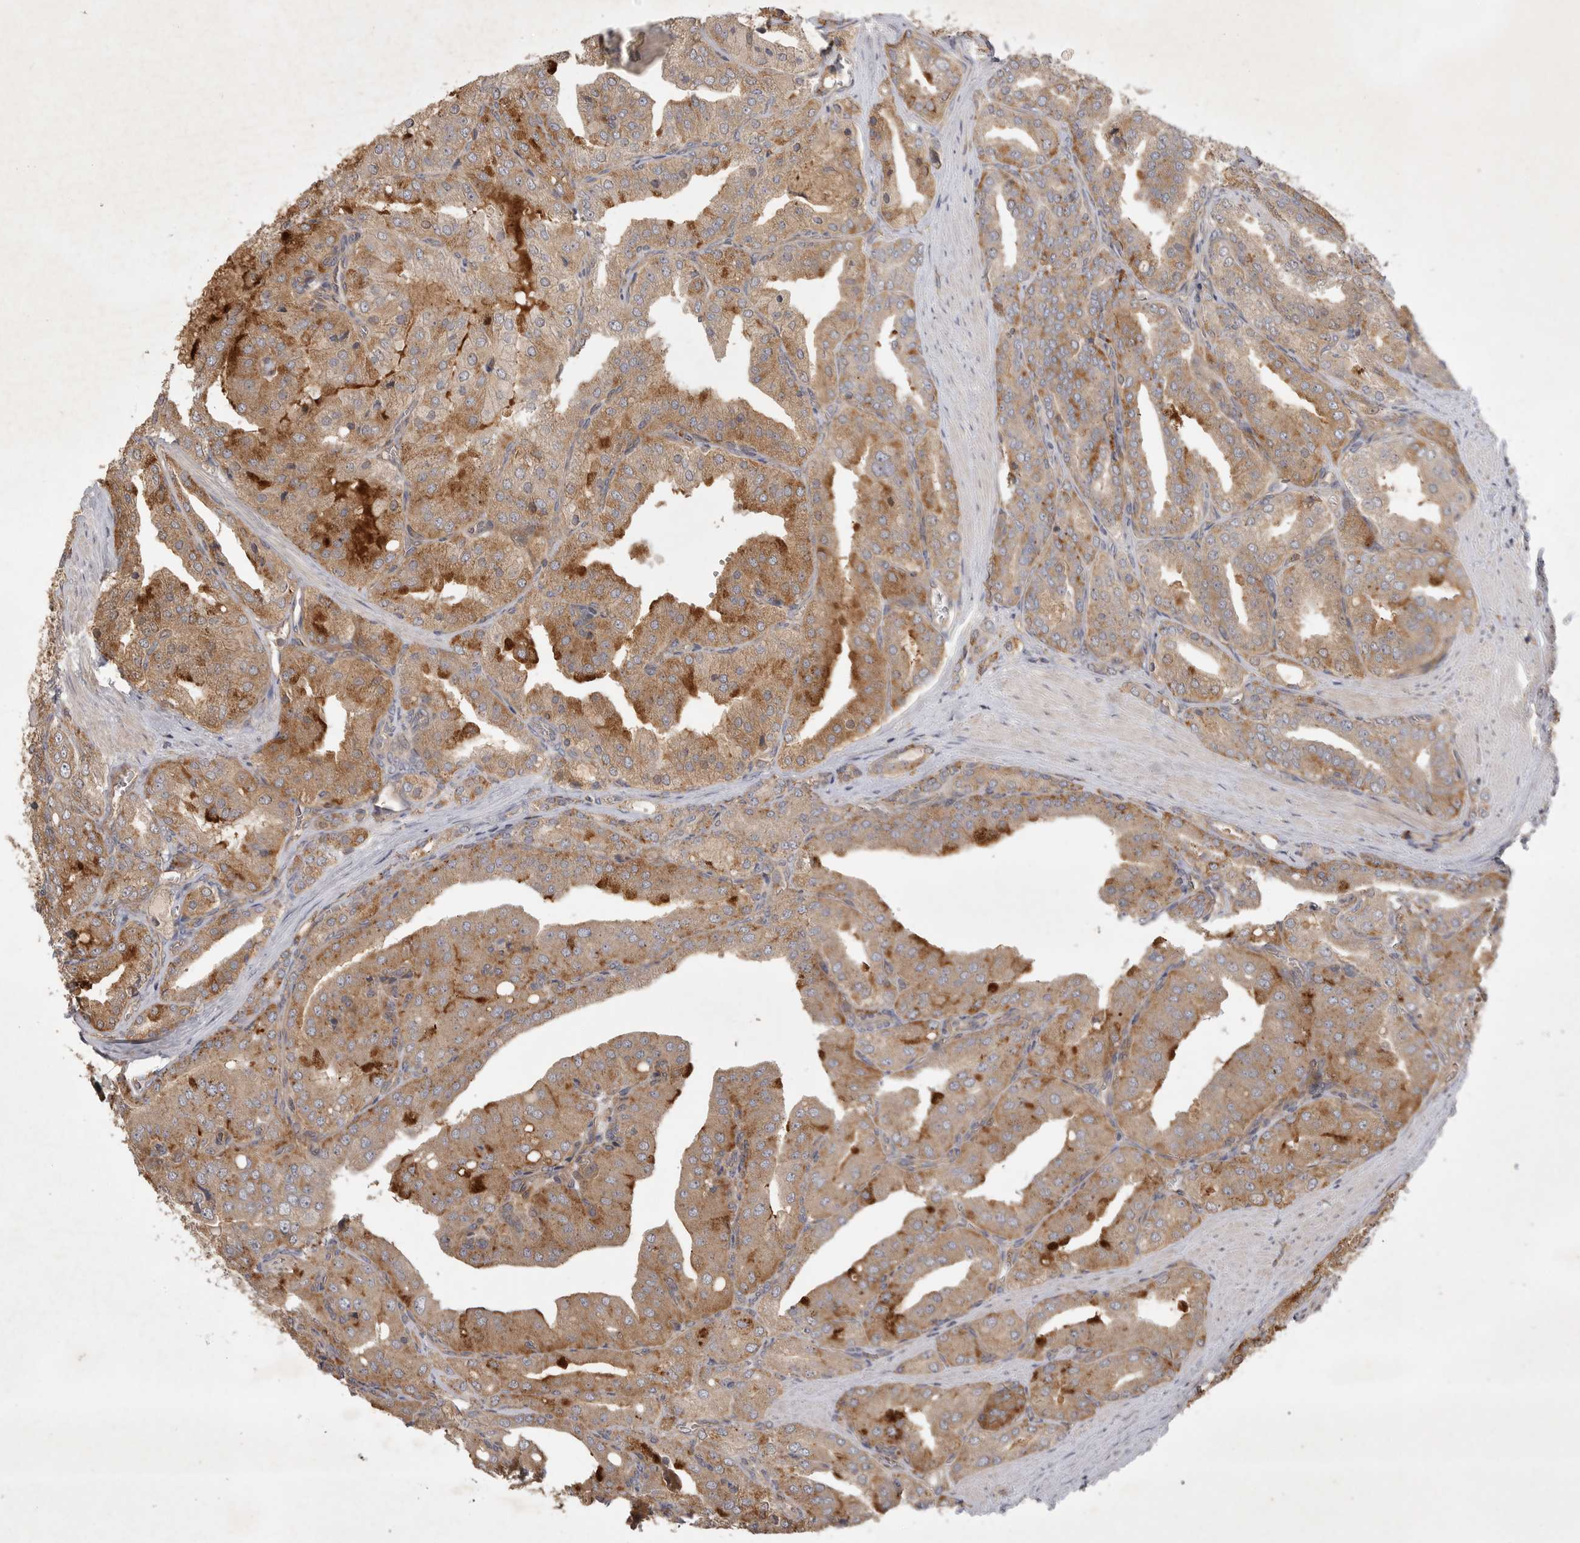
{"staining": {"intensity": "moderate", "quantity": ">75%", "location": "cytoplasmic/membranous"}, "tissue": "prostate cancer", "cell_type": "Tumor cells", "image_type": "cancer", "snomed": [{"axis": "morphology", "description": "Adenocarcinoma, High grade"}, {"axis": "topography", "description": "Prostate"}], "caption": "Immunohistochemistry staining of adenocarcinoma (high-grade) (prostate), which shows medium levels of moderate cytoplasmic/membranous positivity in about >75% of tumor cells indicating moderate cytoplasmic/membranous protein staining. The staining was performed using DAB (brown) for protein detection and nuclei were counterstained in hematoxylin (blue).", "gene": "ZNF232", "patient": {"sex": "male", "age": 50}}